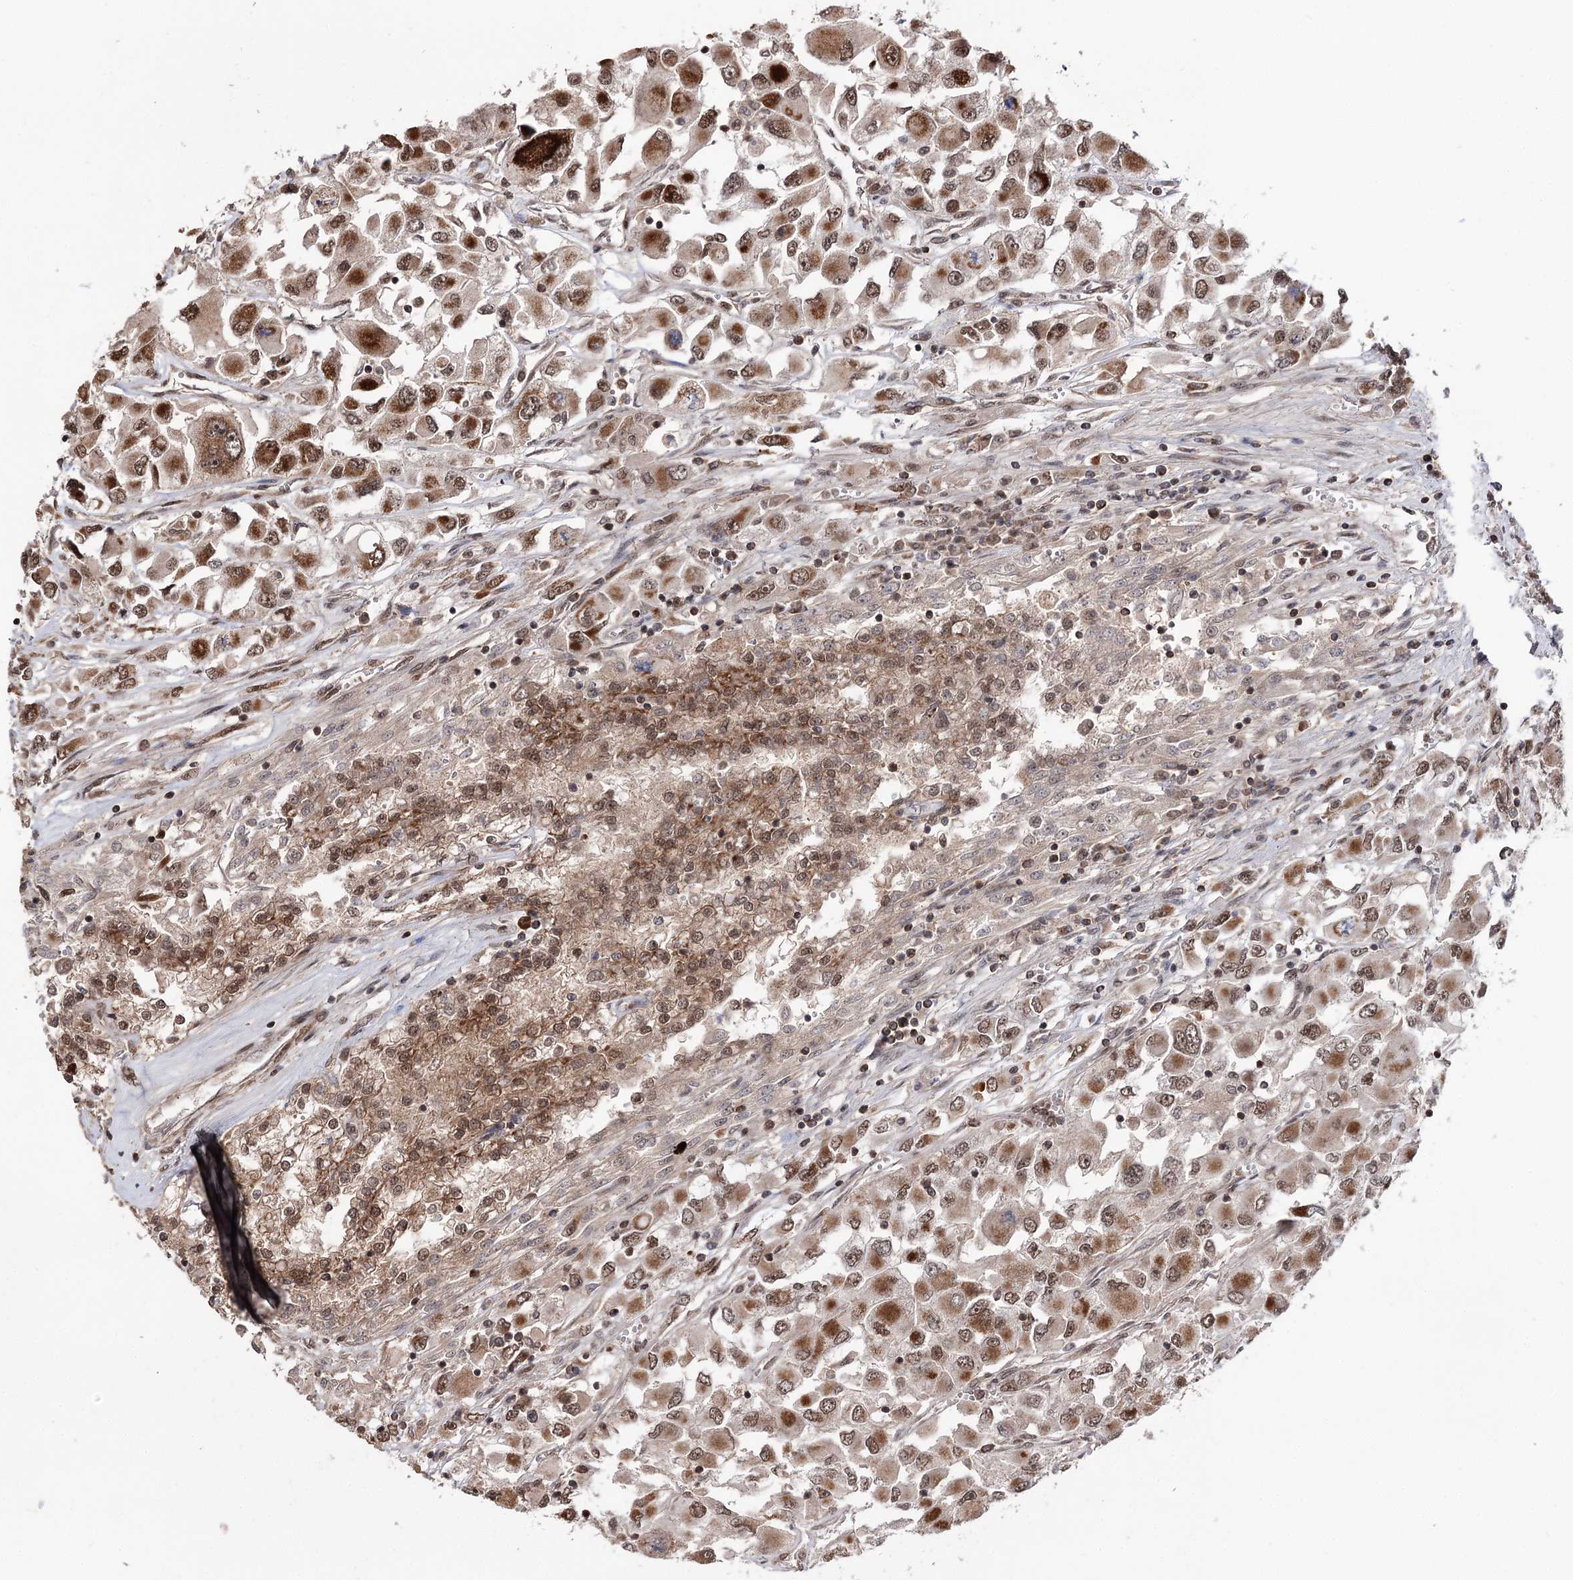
{"staining": {"intensity": "strong", "quantity": ">75%", "location": "cytoplasmic/membranous,nuclear"}, "tissue": "renal cancer", "cell_type": "Tumor cells", "image_type": "cancer", "snomed": [{"axis": "morphology", "description": "Adenocarcinoma, NOS"}, {"axis": "topography", "description": "Kidney"}], "caption": "DAB immunohistochemical staining of adenocarcinoma (renal) shows strong cytoplasmic/membranous and nuclear protein staining in about >75% of tumor cells.", "gene": "FAM53B", "patient": {"sex": "female", "age": 52}}